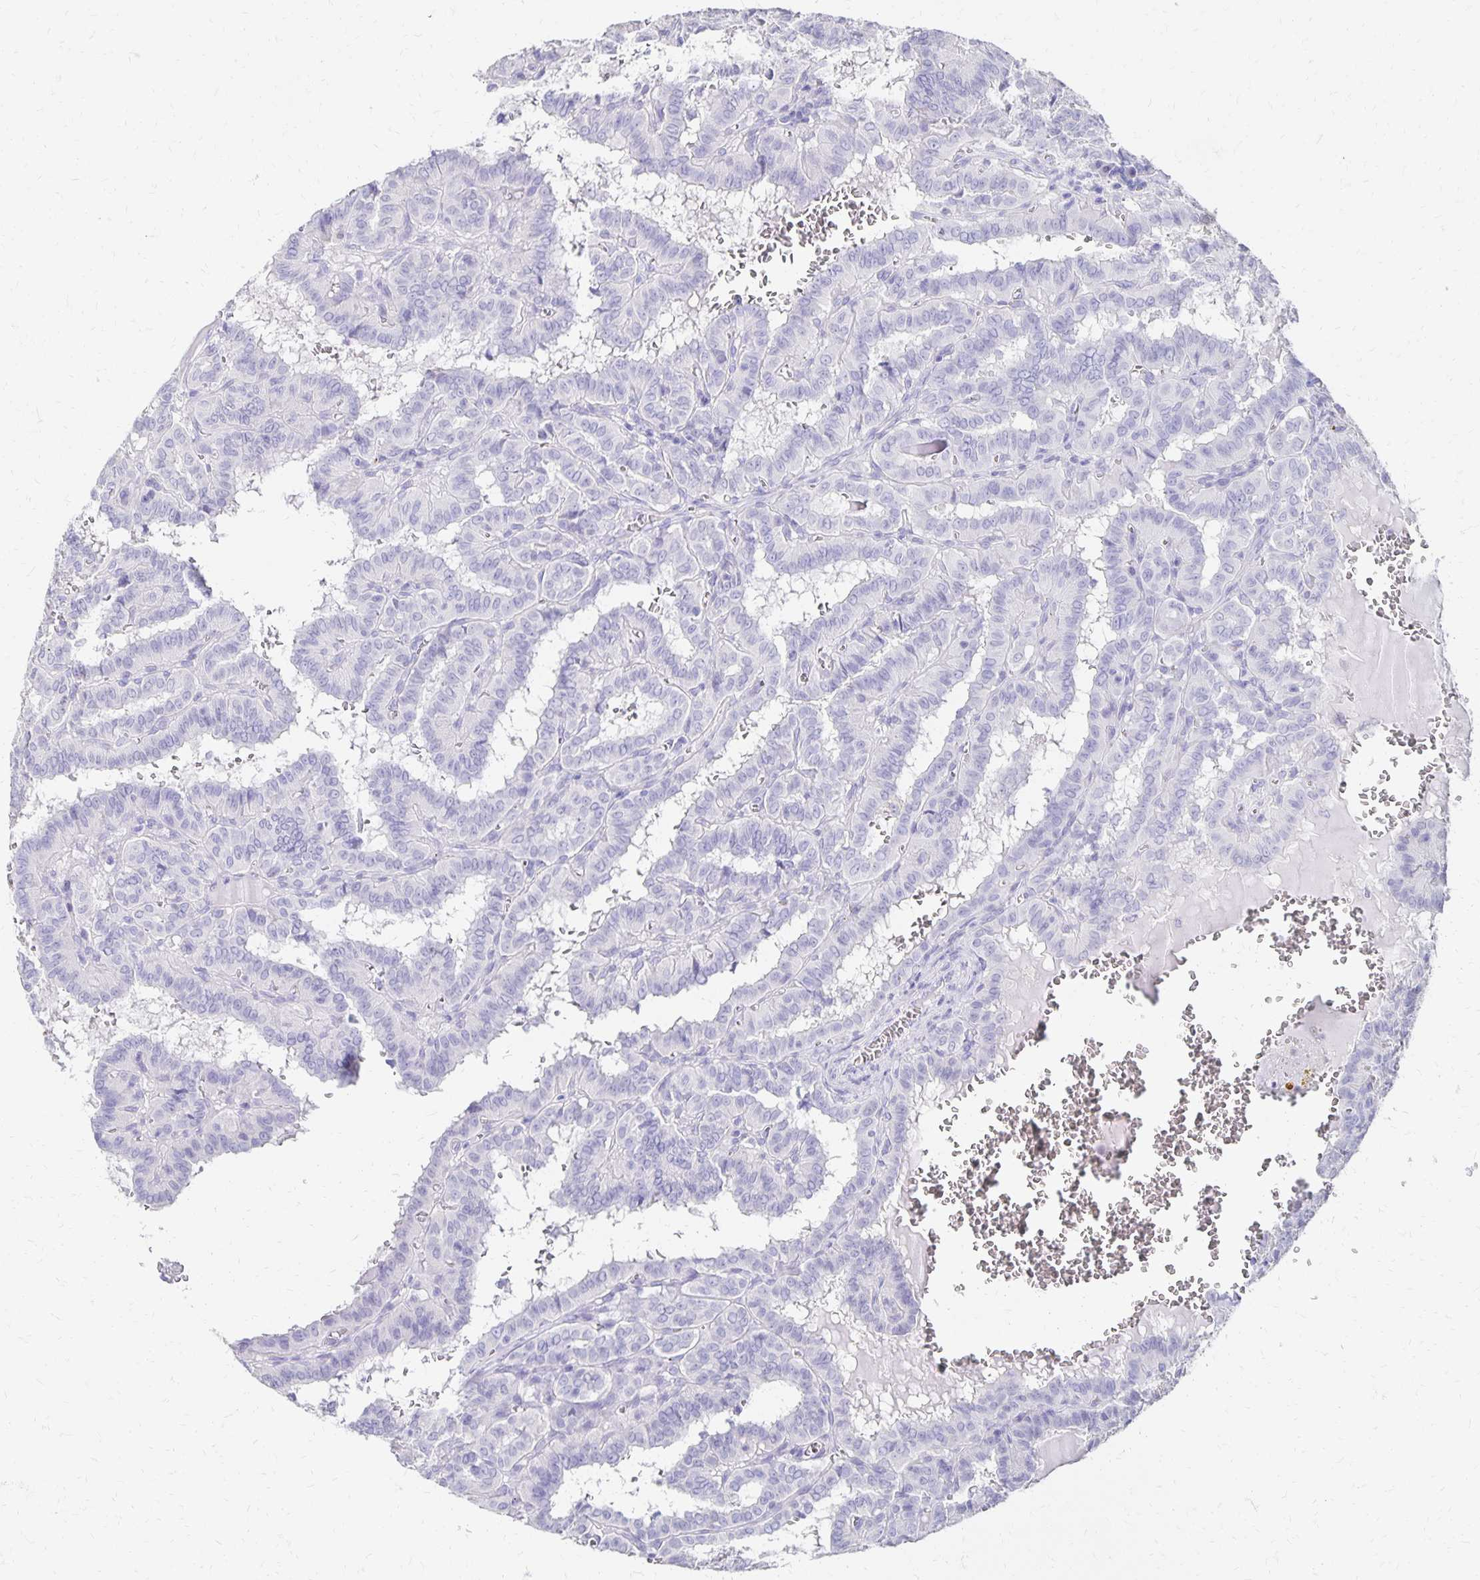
{"staining": {"intensity": "negative", "quantity": "none", "location": "none"}, "tissue": "thyroid cancer", "cell_type": "Tumor cells", "image_type": "cancer", "snomed": [{"axis": "morphology", "description": "Papillary adenocarcinoma, NOS"}, {"axis": "topography", "description": "Thyroid gland"}], "caption": "Immunohistochemical staining of human thyroid cancer (papillary adenocarcinoma) exhibits no significant expression in tumor cells.", "gene": "DYNLT4", "patient": {"sex": "female", "age": 21}}